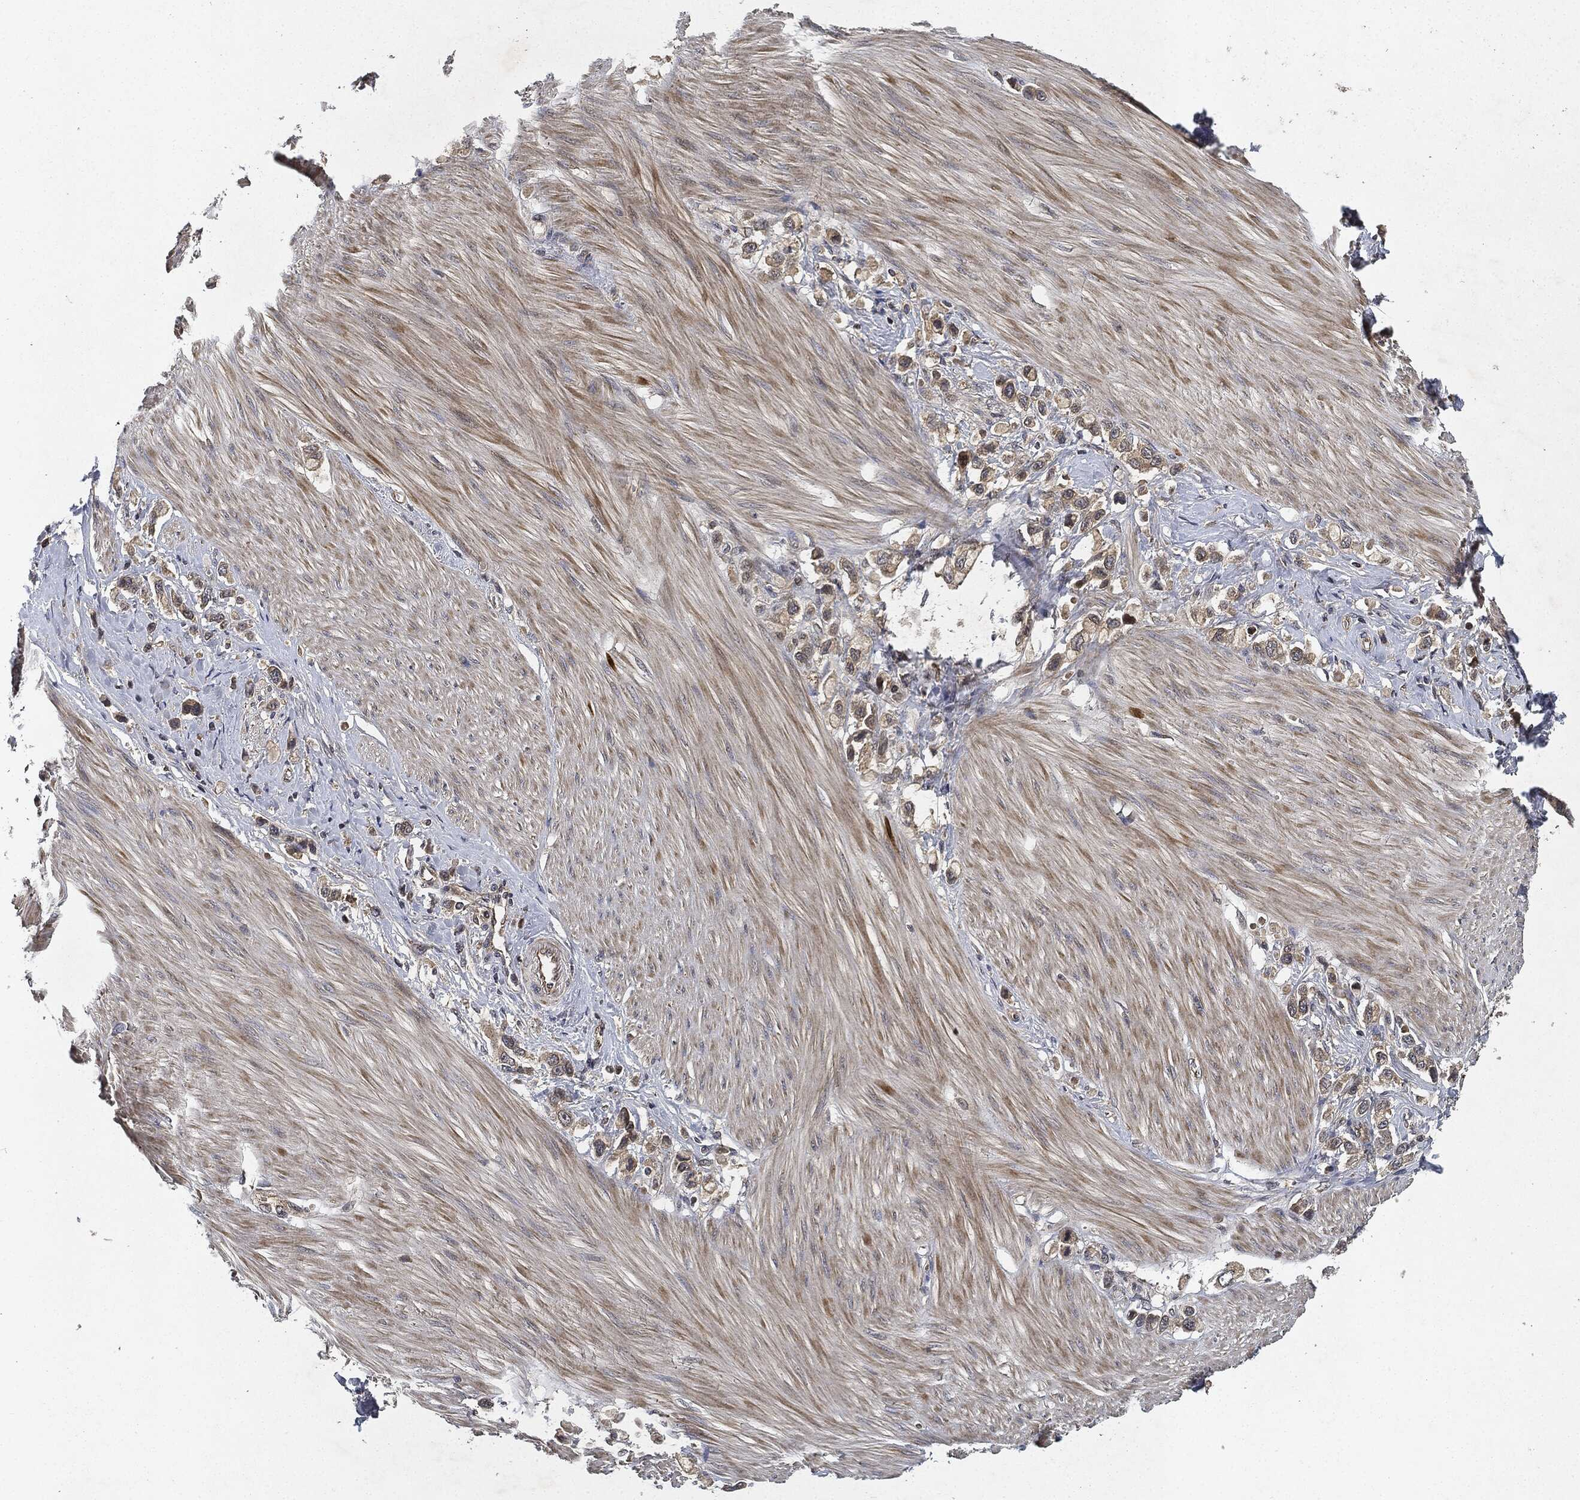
{"staining": {"intensity": "weak", "quantity": ">75%", "location": "cytoplasmic/membranous"}, "tissue": "stomach cancer", "cell_type": "Tumor cells", "image_type": "cancer", "snomed": [{"axis": "morphology", "description": "Normal tissue, NOS"}, {"axis": "morphology", "description": "Adenocarcinoma, NOS"}, {"axis": "morphology", "description": "Adenocarcinoma, High grade"}, {"axis": "topography", "description": "Stomach, upper"}, {"axis": "topography", "description": "Stomach"}], "caption": "Protein expression analysis of stomach cancer (adenocarcinoma (high-grade)) displays weak cytoplasmic/membranous positivity in about >75% of tumor cells.", "gene": "MLST8", "patient": {"sex": "female", "age": 65}}